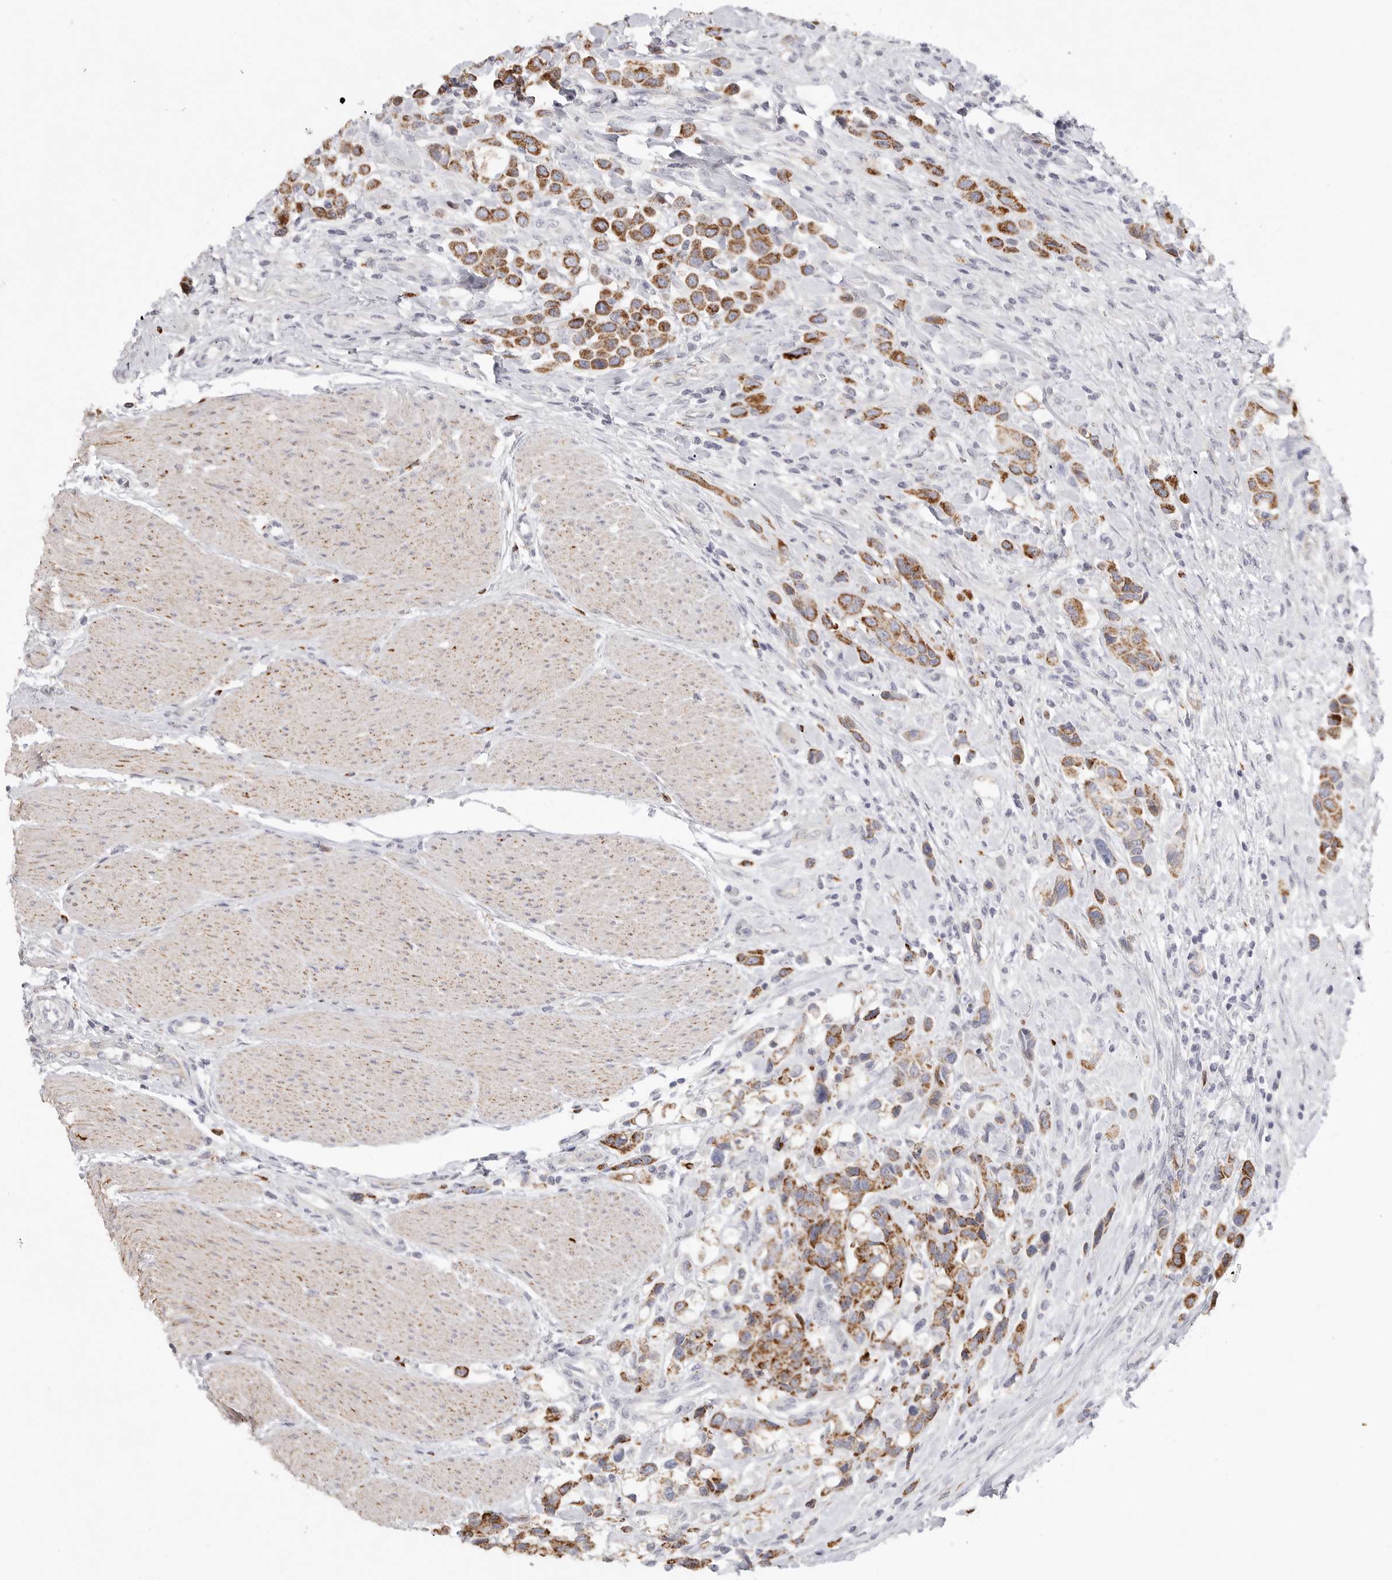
{"staining": {"intensity": "moderate", "quantity": ">75%", "location": "cytoplasmic/membranous"}, "tissue": "urothelial cancer", "cell_type": "Tumor cells", "image_type": "cancer", "snomed": [{"axis": "morphology", "description": "Urothelial carcinoma, High grade"}, {"axis": "topography", "description": "Urinary bladder"}], "caption": "This image shows immunohistochemistry staining of urothelial cancer, with medium moderate cytoplasmic/membranous positivity in about >75% of tumor cells.", "gene": "ELP3", "patient": {"sex": "male", "age": 50}}